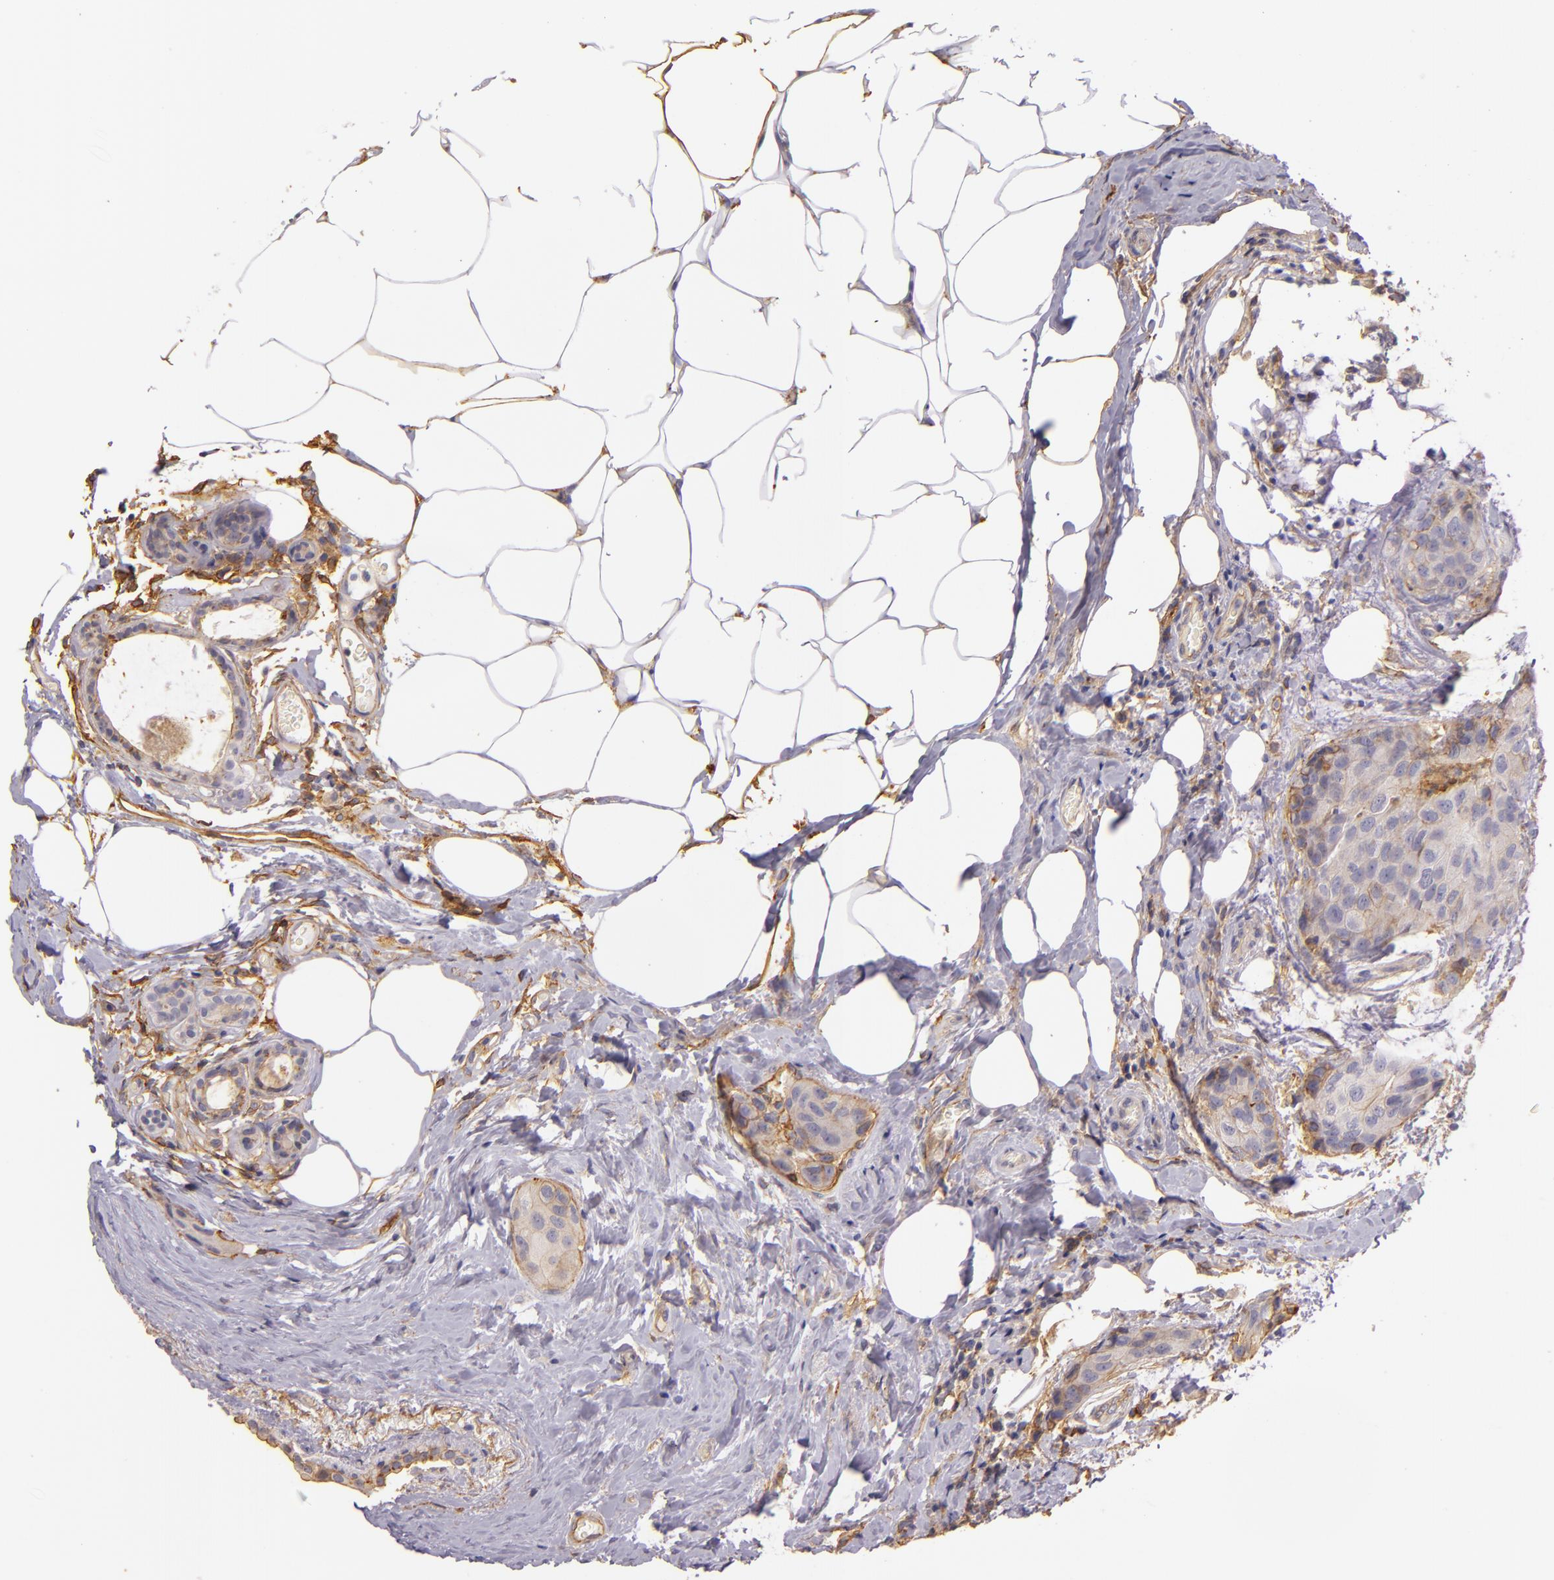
{"staining": {"intensity": "moderate", "quantity": "<25%", "location": "cytoplasmic/membranous"}, "tissue": "breast cancer", "cell_type": "Tumor cells", "image_type": "cancer", "snomed": [{"axis": "morphology", "description": "Duct carcinoma"}, {"axis": "topography", "description": "Breast"}], "caption": "Protein analysis of invasive ductal carcinoma (breast) tissue shows moderate cytoplasmic/membranous expression in approximately <25% of tumor cells.", "gene": "CTSF", "patient": {"sex": "female", "age": 68}}